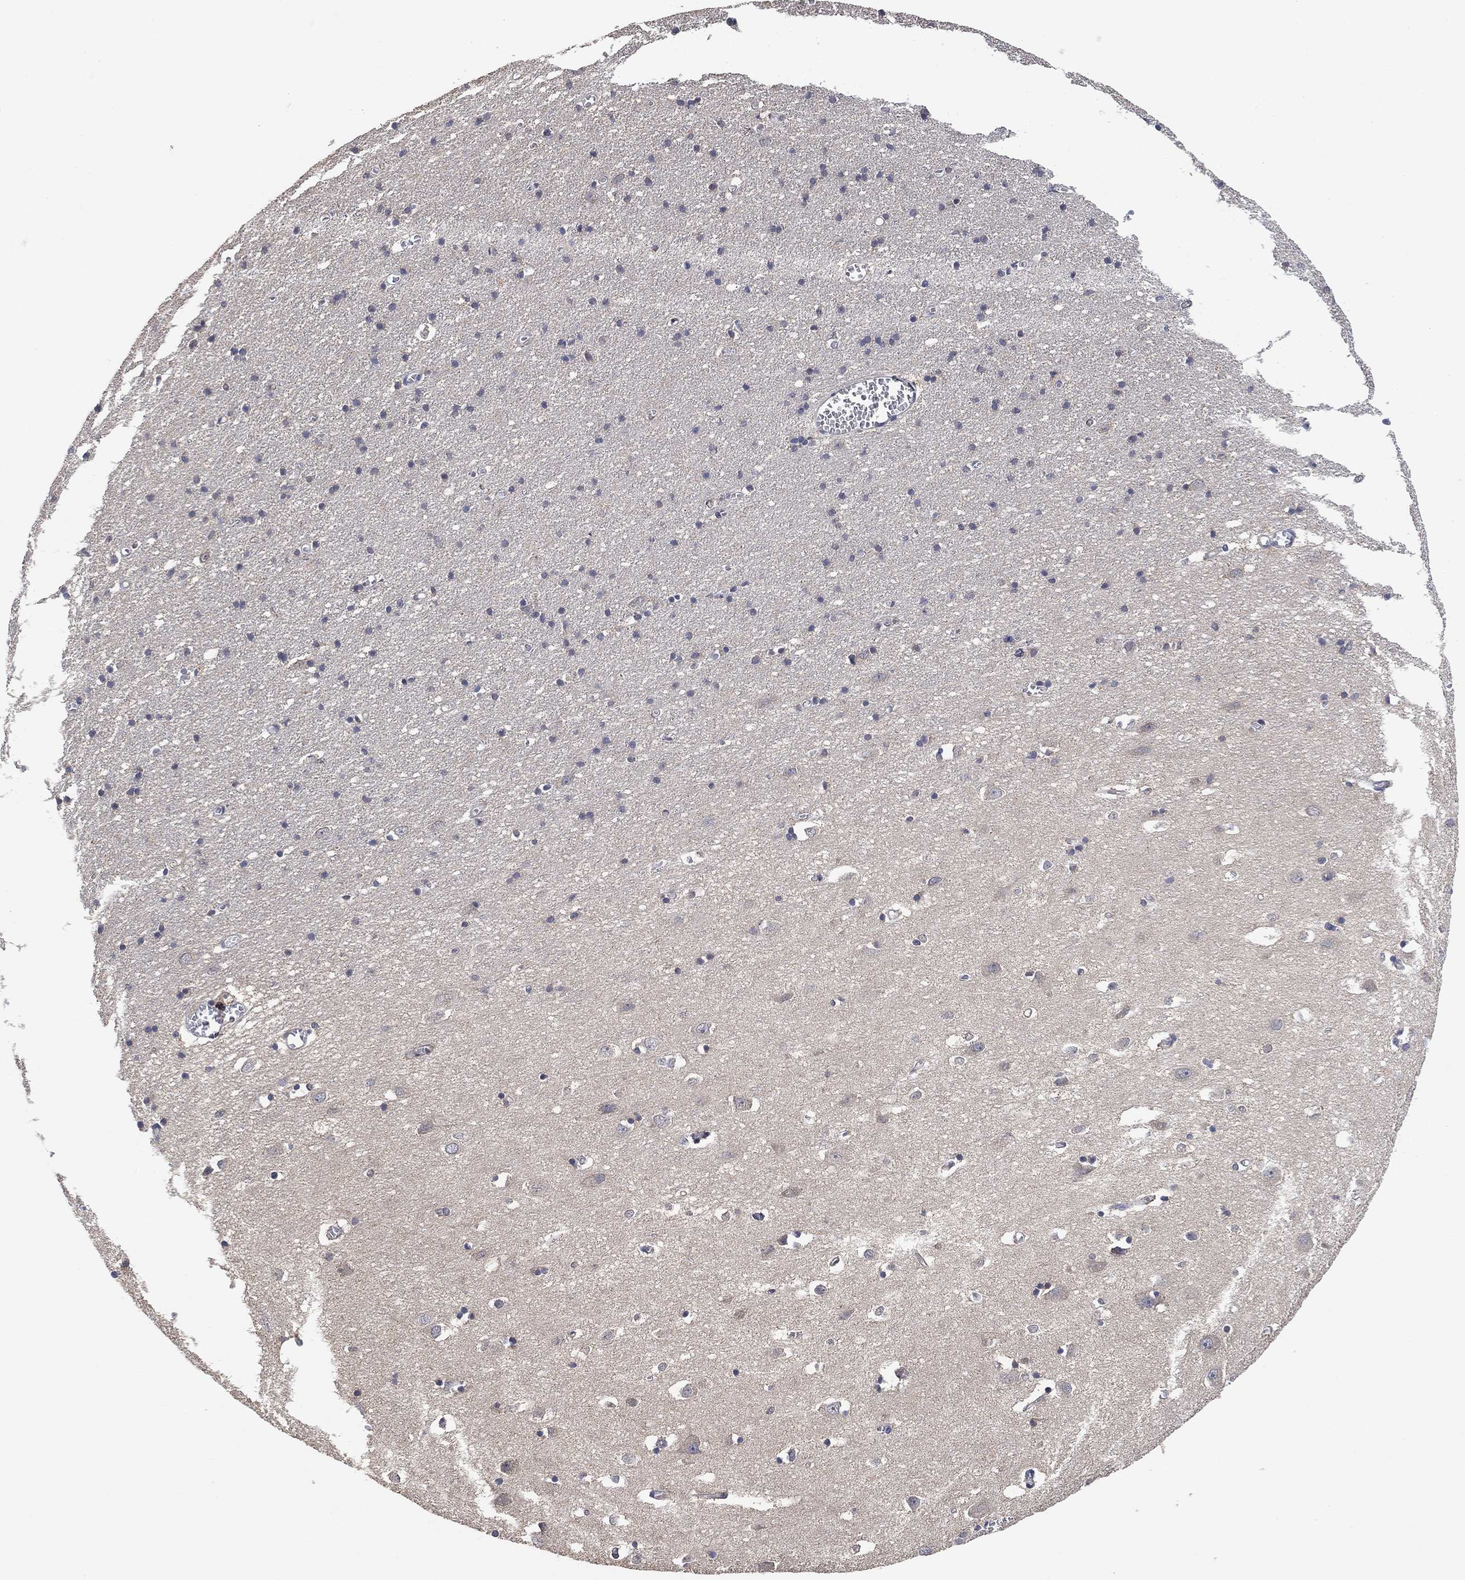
{"staining": {"intensity": "negative", "quantity": "none", "location": "none"}, "tissue": "cerebral cortex", "cell_type": "Endothelial cells", "image_type": "normal", "snomed": [{"axis": "morphology", "description": "Normal tissue, NOS"}, {"axis": "topography", "description": "Cerebral cortex"}], "caption": "IHC histopathology image of benign human cerebral cortex stained for a protein (brown), which exhibits no positivity in endothelial cells.", "gene": "CCDC43", "patient": {"sex": "male", "age": 70}}